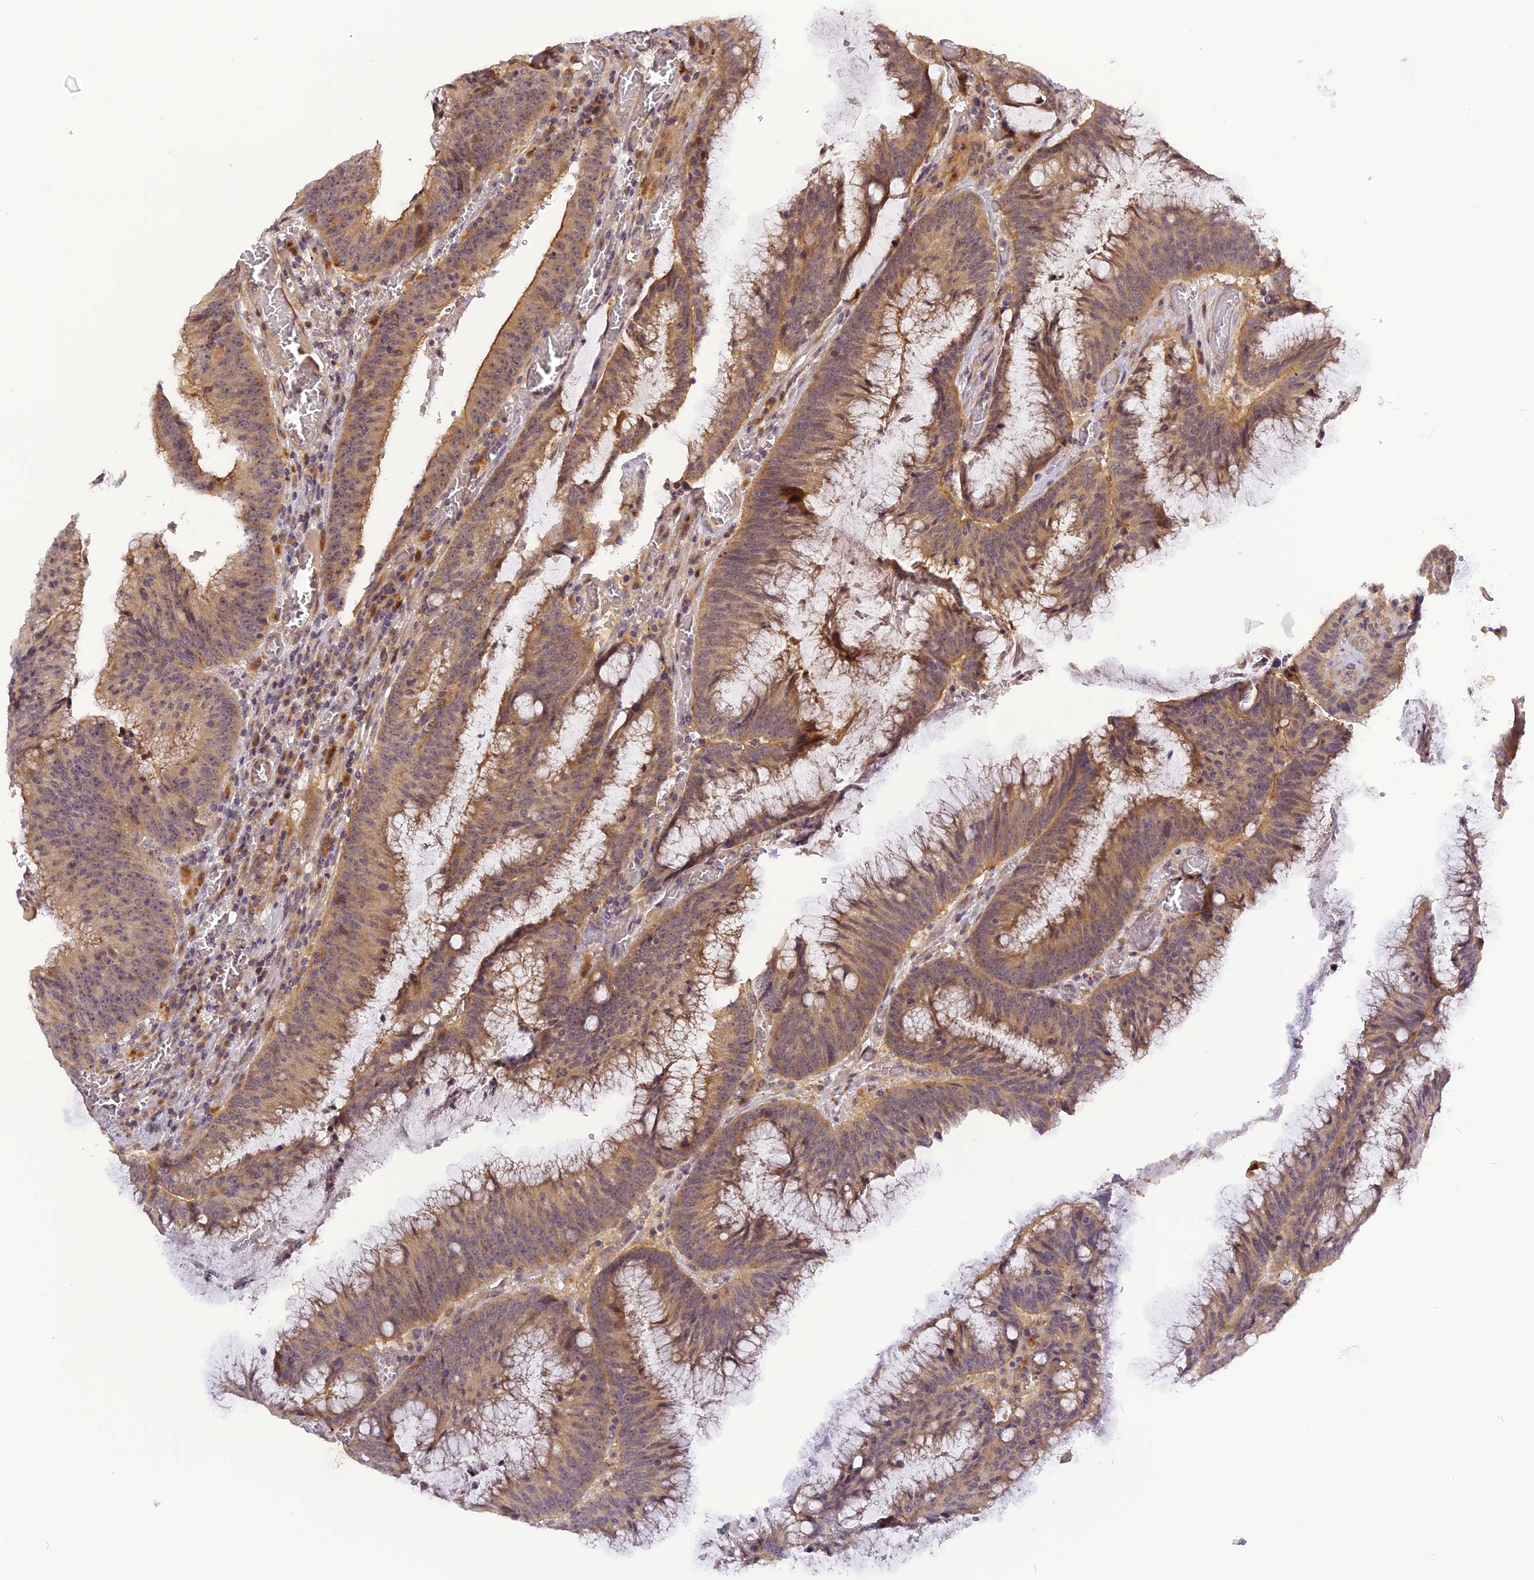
{"staining": {"intensity": "moderate", "quantity": ">75%", "location": "cytoplasmic/membranous"}, "tissue": "colorectal cancer", "cell_type": "Tumor cells", "image_type": "cancer", "snomed": [{"axis": "morphology", "description": "Adenocarcinoma, NOS"}, {"axis": "topography", "description": "Rectum"}], "caption": "High-magnification brightfield microscopy of adenocarcinoma (colorectal) stained with DAB (brown) and counterstained with hematoxylin (blue). tumor cells exhibit moderate cytoplasmic/membranous expression is present in about>75% of cells.", "gene": "FNIP2", "patient": {"sex": "female", "age": 77}}